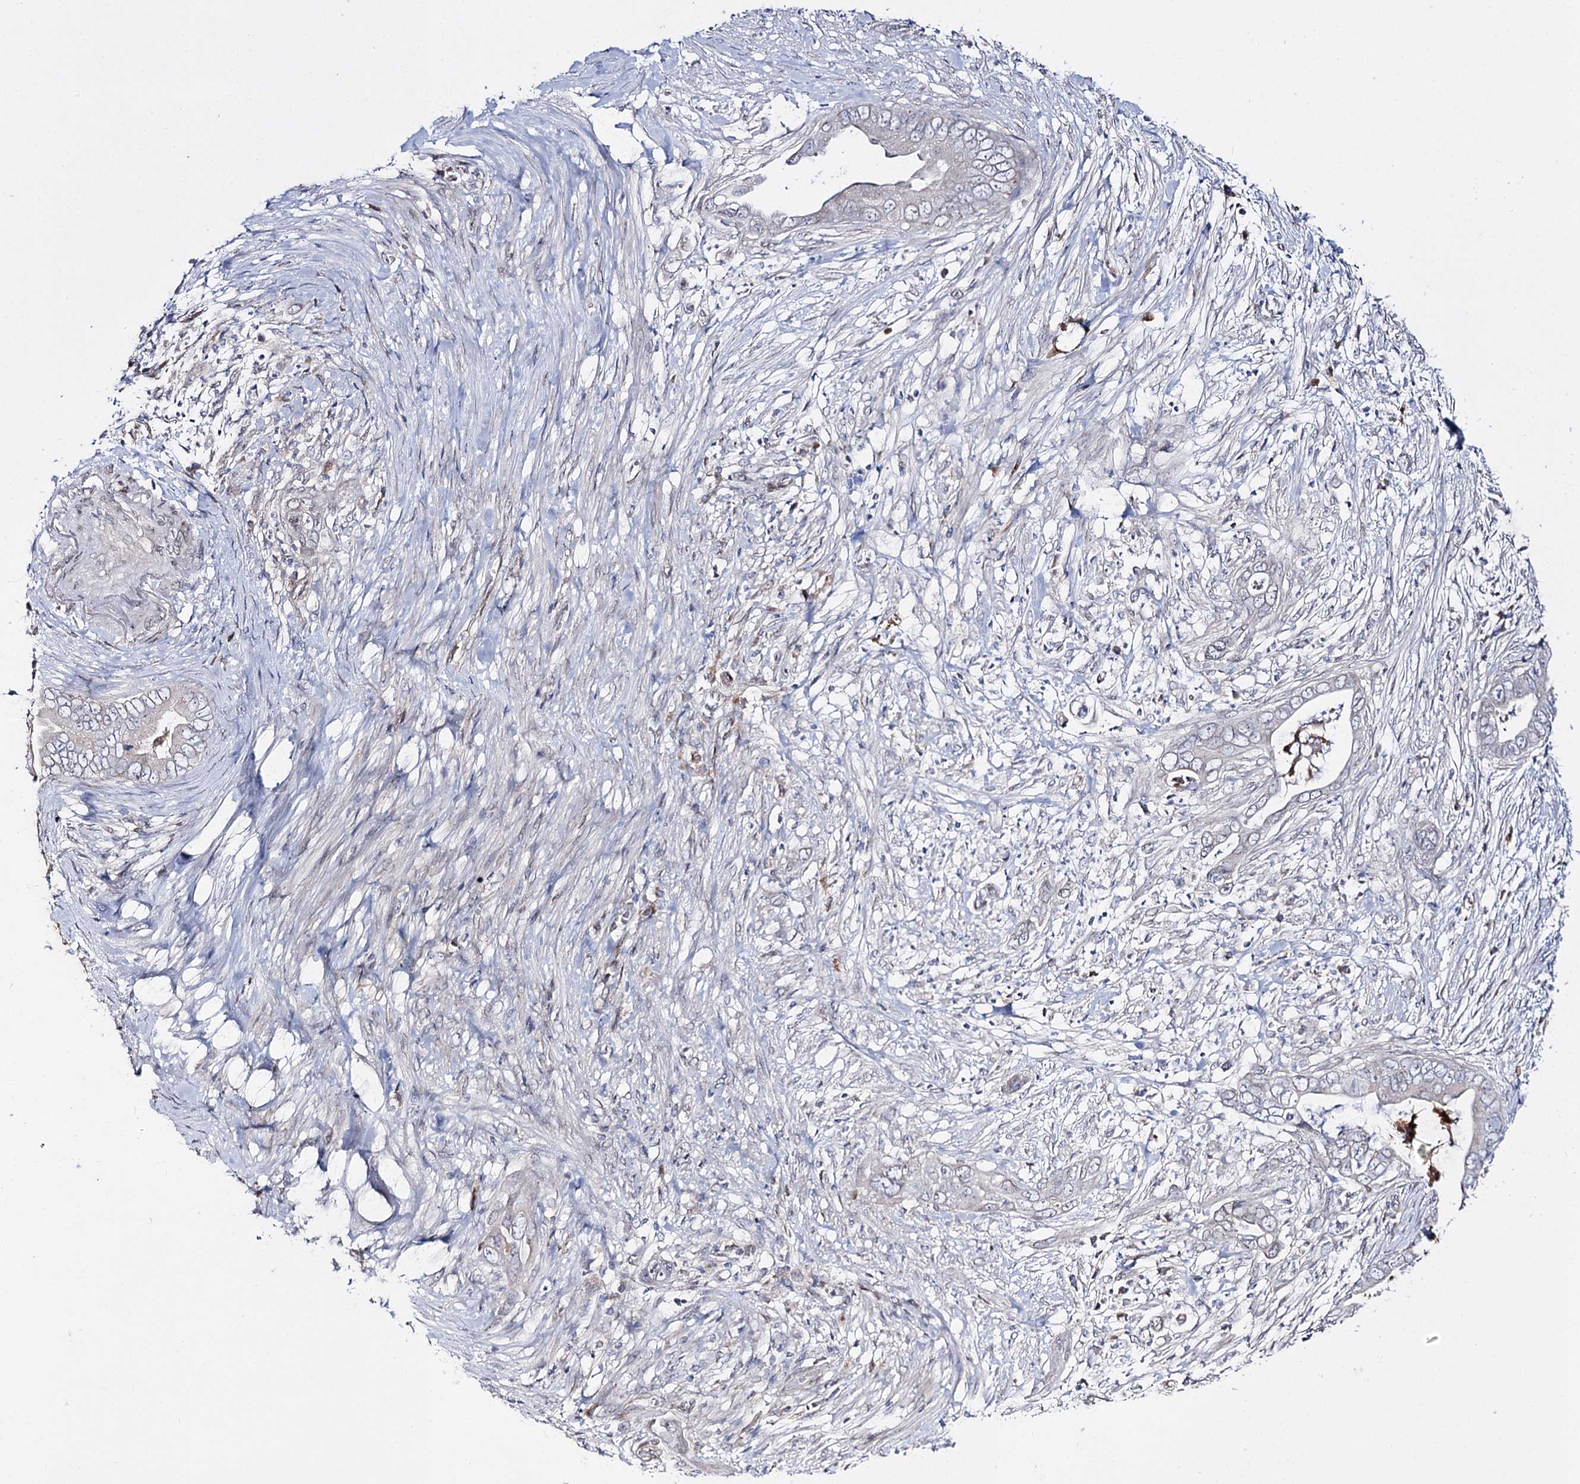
{"staining": {"intensity": "negative", "quantity": "none", "location": "none"}, "tissue": "pancreatic cancer", "cell_type": "Tumor cells", "image_type": "cancer", "snomed": [{"axis": "morphology", "description": "Adenocarcinoma, NOS"}, {"axis": "topography", "description": "Pancreas"}], "caption": "The histopathology image exhibits no significant staining in tumor cells of pancreatic cancer.", "gene": "C11orf80", "patient": {"sex": "male", "age": 75}}